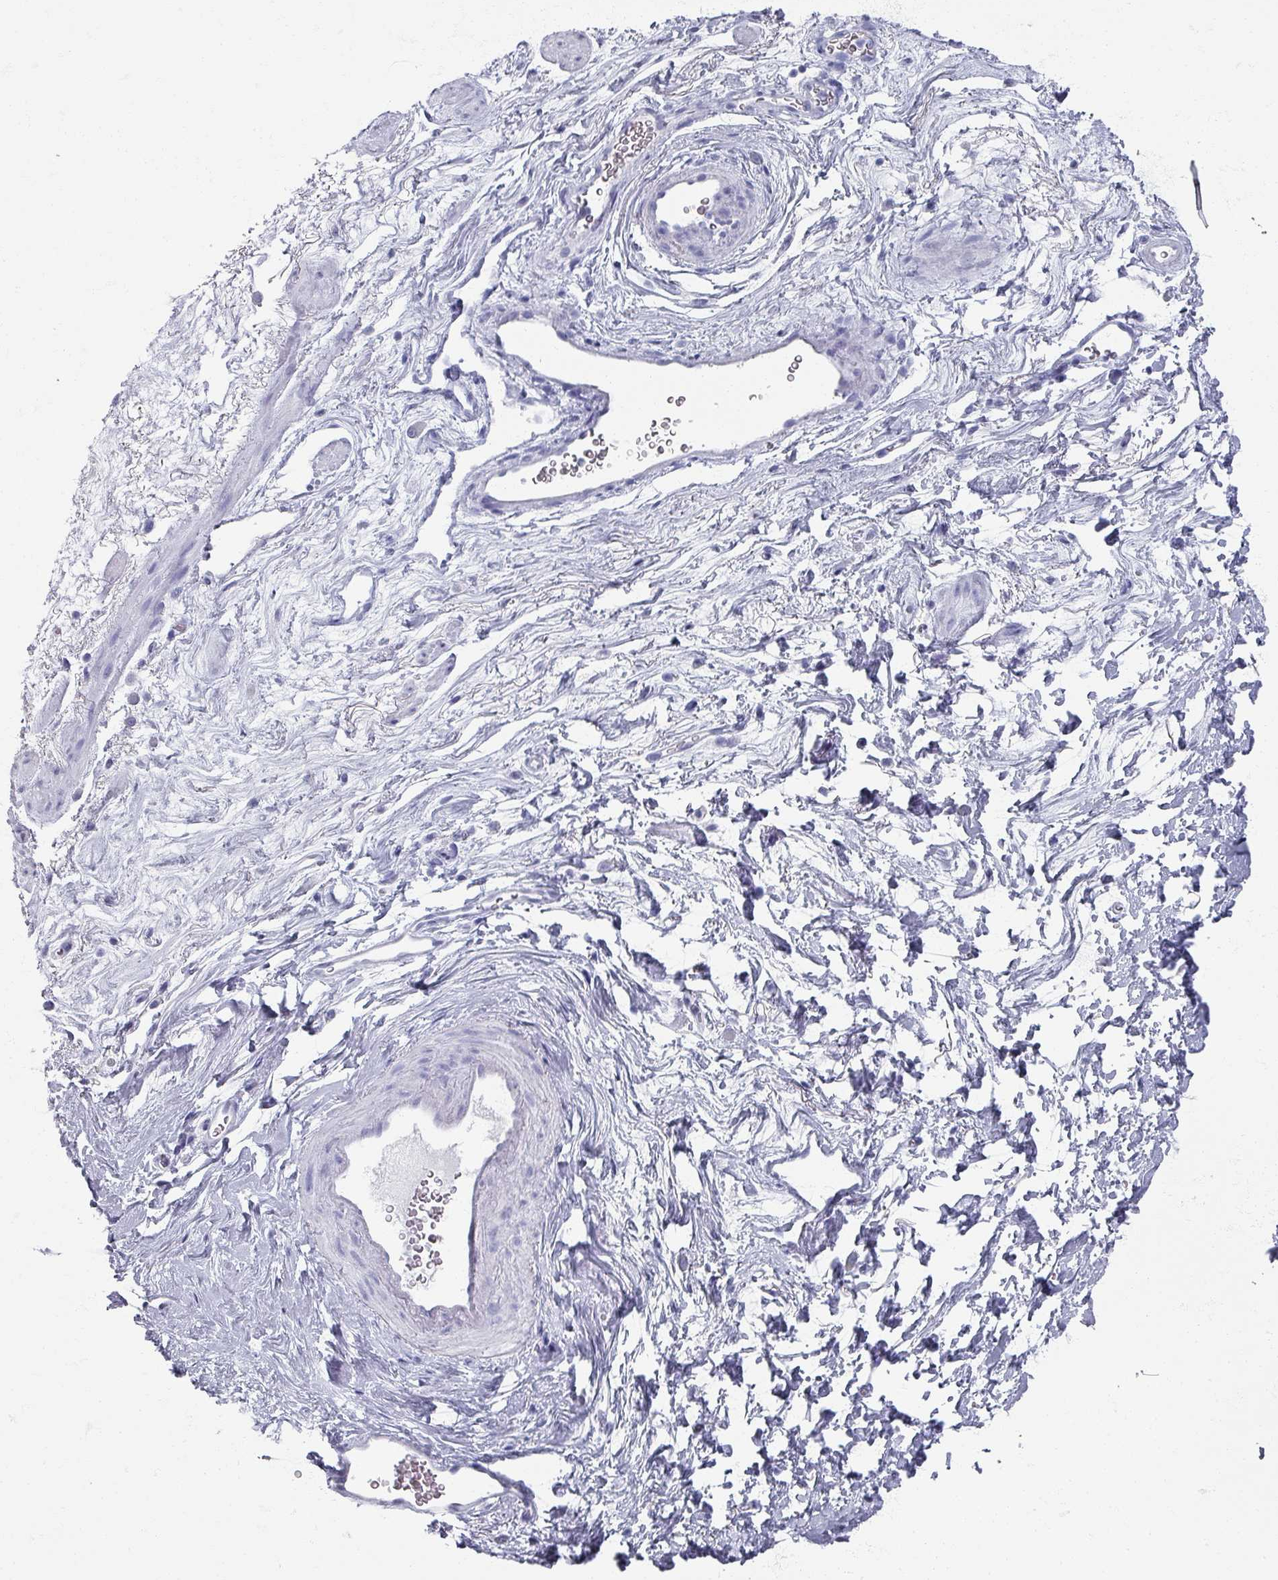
{"staining": {"intensity": "negative", "quantity": "none", "location": "none"}, "tissue": "smooth muscle", "cell_type": "Smooth muscle cells", "image_type": "normal", "snomed": [{"axis": "morphology", "description": "Normal tissue, NOS"}, {"axis": "topography", "description": "Smooth muscle"}, {"axis": "topography", "description": "Peripheral nerve tissue"}], "caption": "High magnification brightfield microscopy of normal smooth muscle stained with DAB (brown) and counterstained with hematoxylin (blue): smooth muscle cells show no significant positivity. (Immunohistochemistry, brightfield microscopy, high magnification).", "gene": "OMG", "patient": {"sex": "male", "age": 69}}